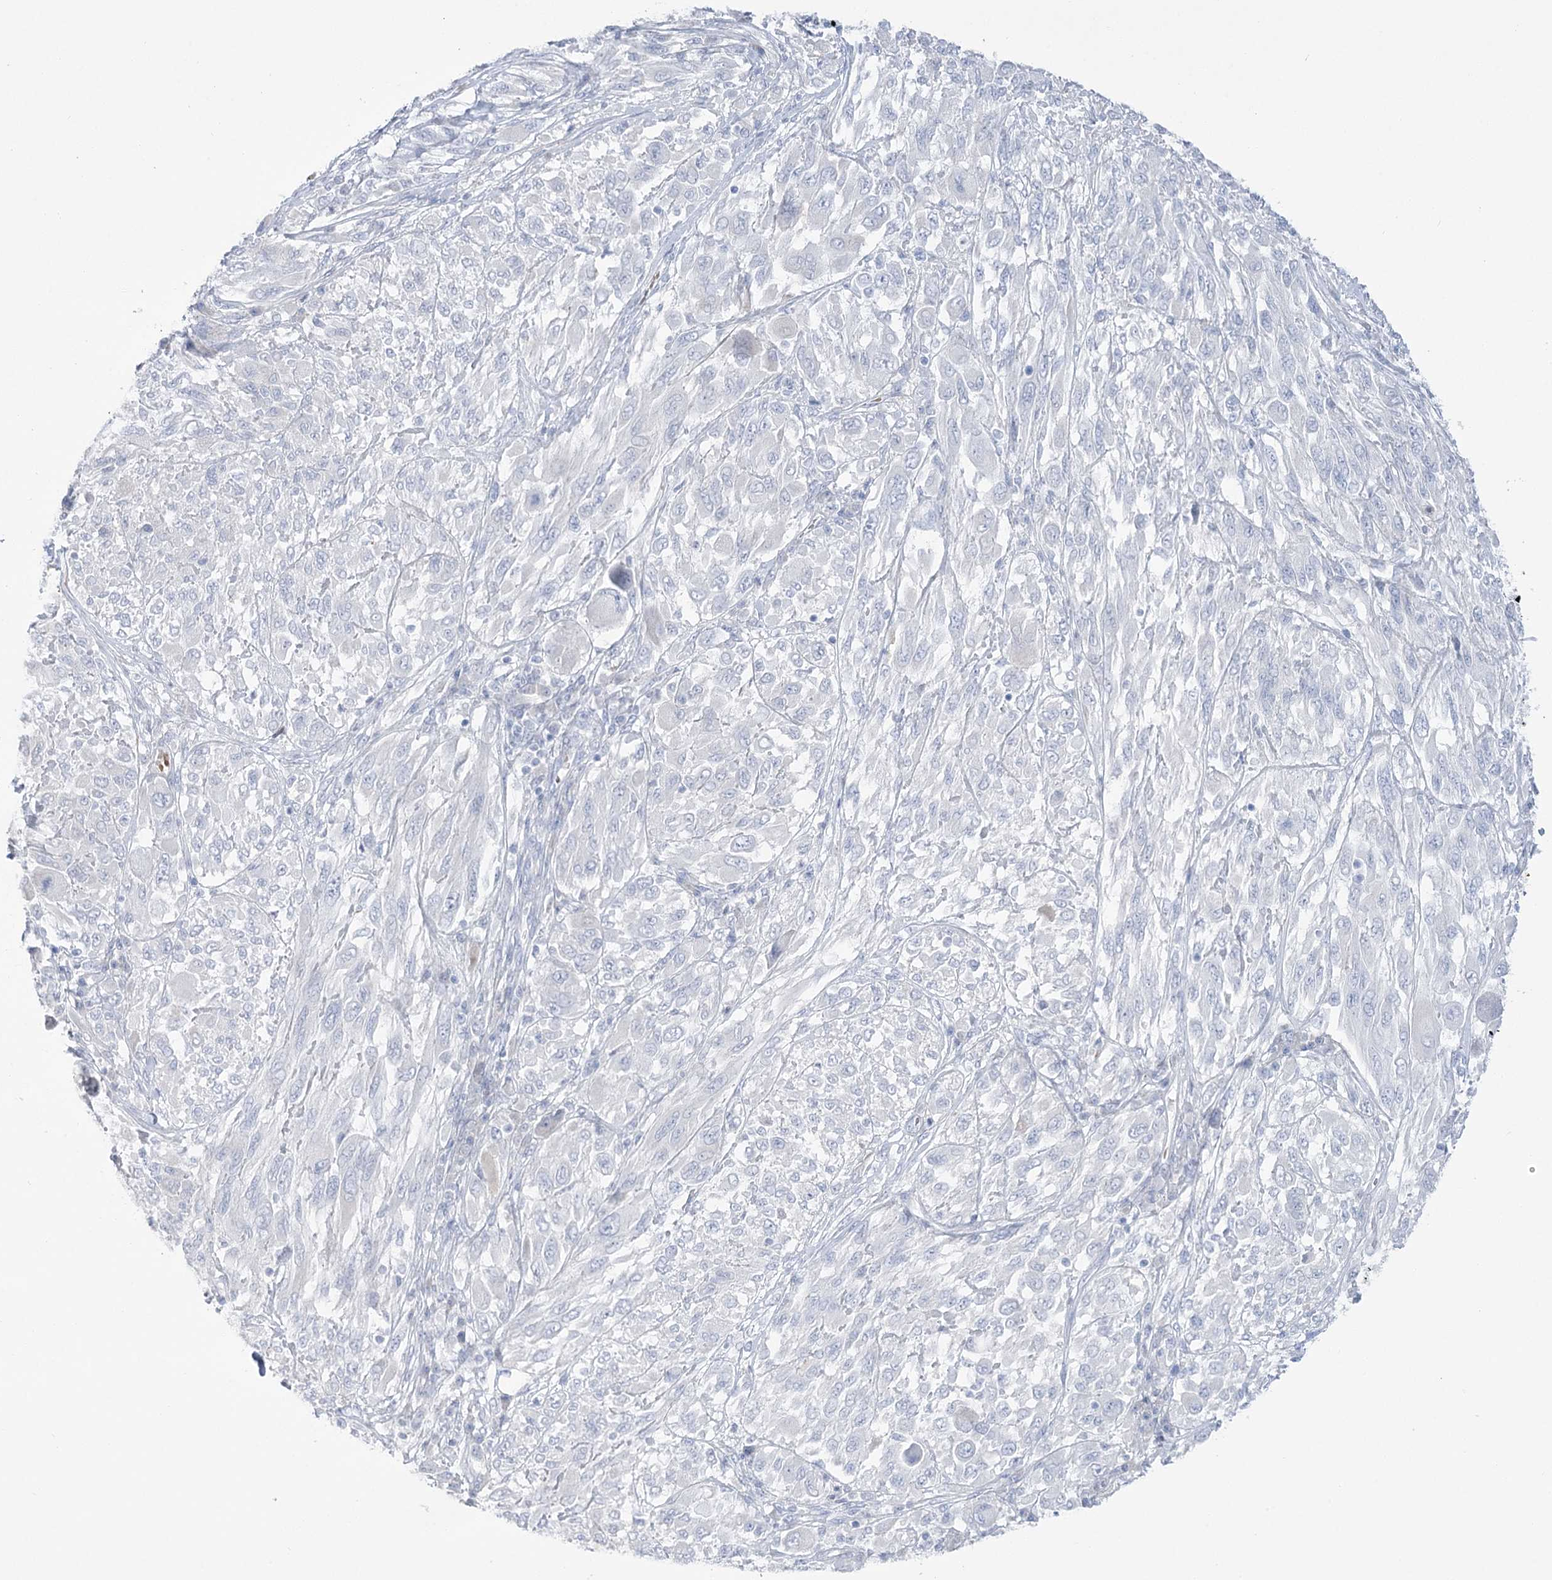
{"staining": {"intensity": "negative", "quantity": "none", "location": "none"}, "tissue": "melanoma", "cell_type": "Tumor cells", "image_type": "cancer", "snomed": [{"axis": "morphology", "description": "Malignant melanoma, NOS"}, {"axis": "topography", "description": "Skin"}], "caption": "DAB (3,3'-diaminobenzidine) immunohistochemical staining of human melanoma displays no significant staining in tumor cells.", "gene": "SIAE", "patient": {"sex": "female", "age": 91}}